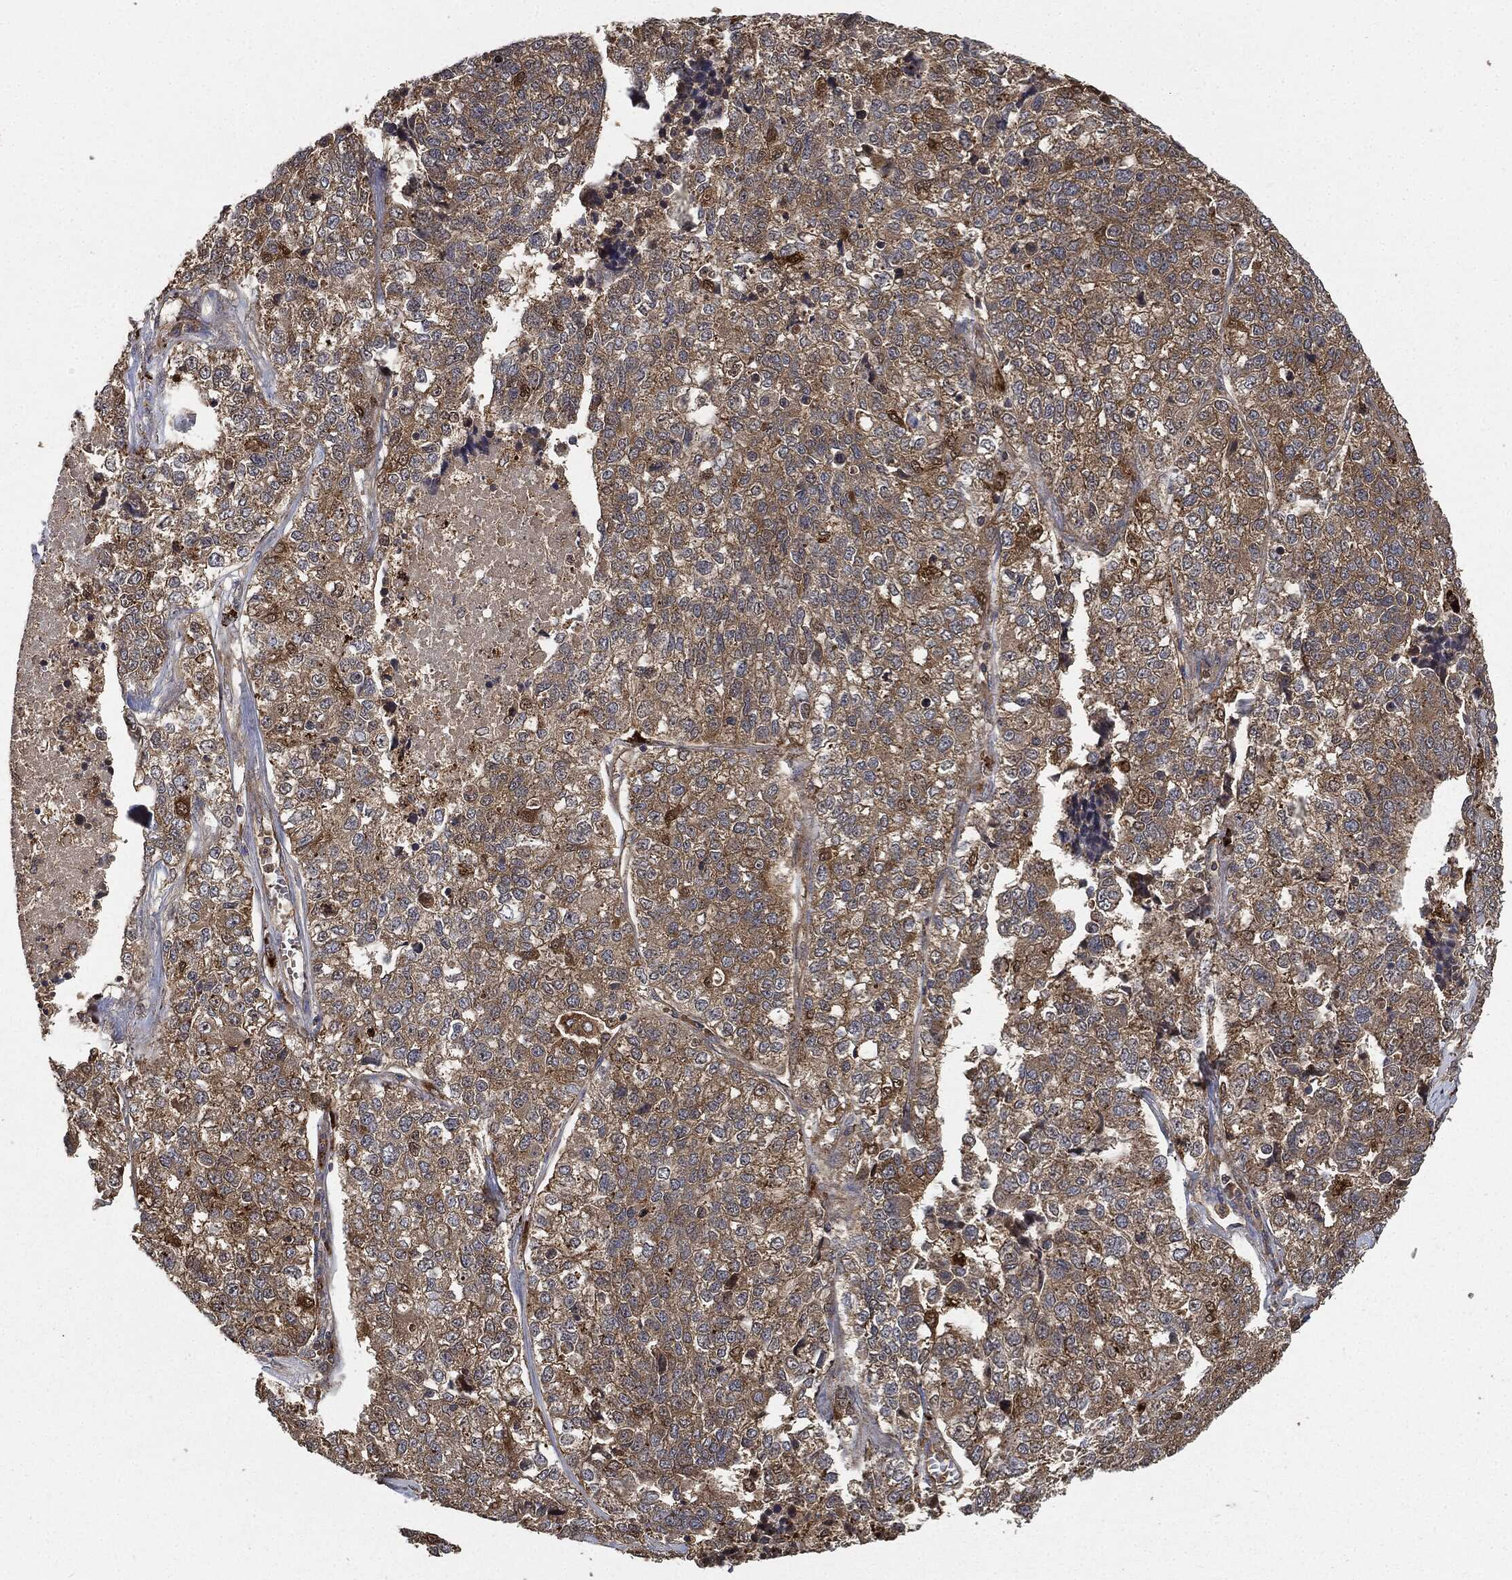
{"staining": {"intensity": "weak", "quantity": ">75%", "location": "cytoplasmic/membranous"}, "tissue": "lung cancer", "cell_type": "Tumor cells", "image_type": "cancer", "snomed": [{"axis": "morphology", "description": "Adenocarcinoma, NOS"}, {"axis": "topography", "description": "Lung"}], "caption": "Lung cancer (adenocarcinoma) stained for a protein (brown) shows weak cytoplasmic/membranous positive positivity in about >75% of tumor cells.", "gene": "BRAF", "patient": {"sex": "male", "age": 49}}